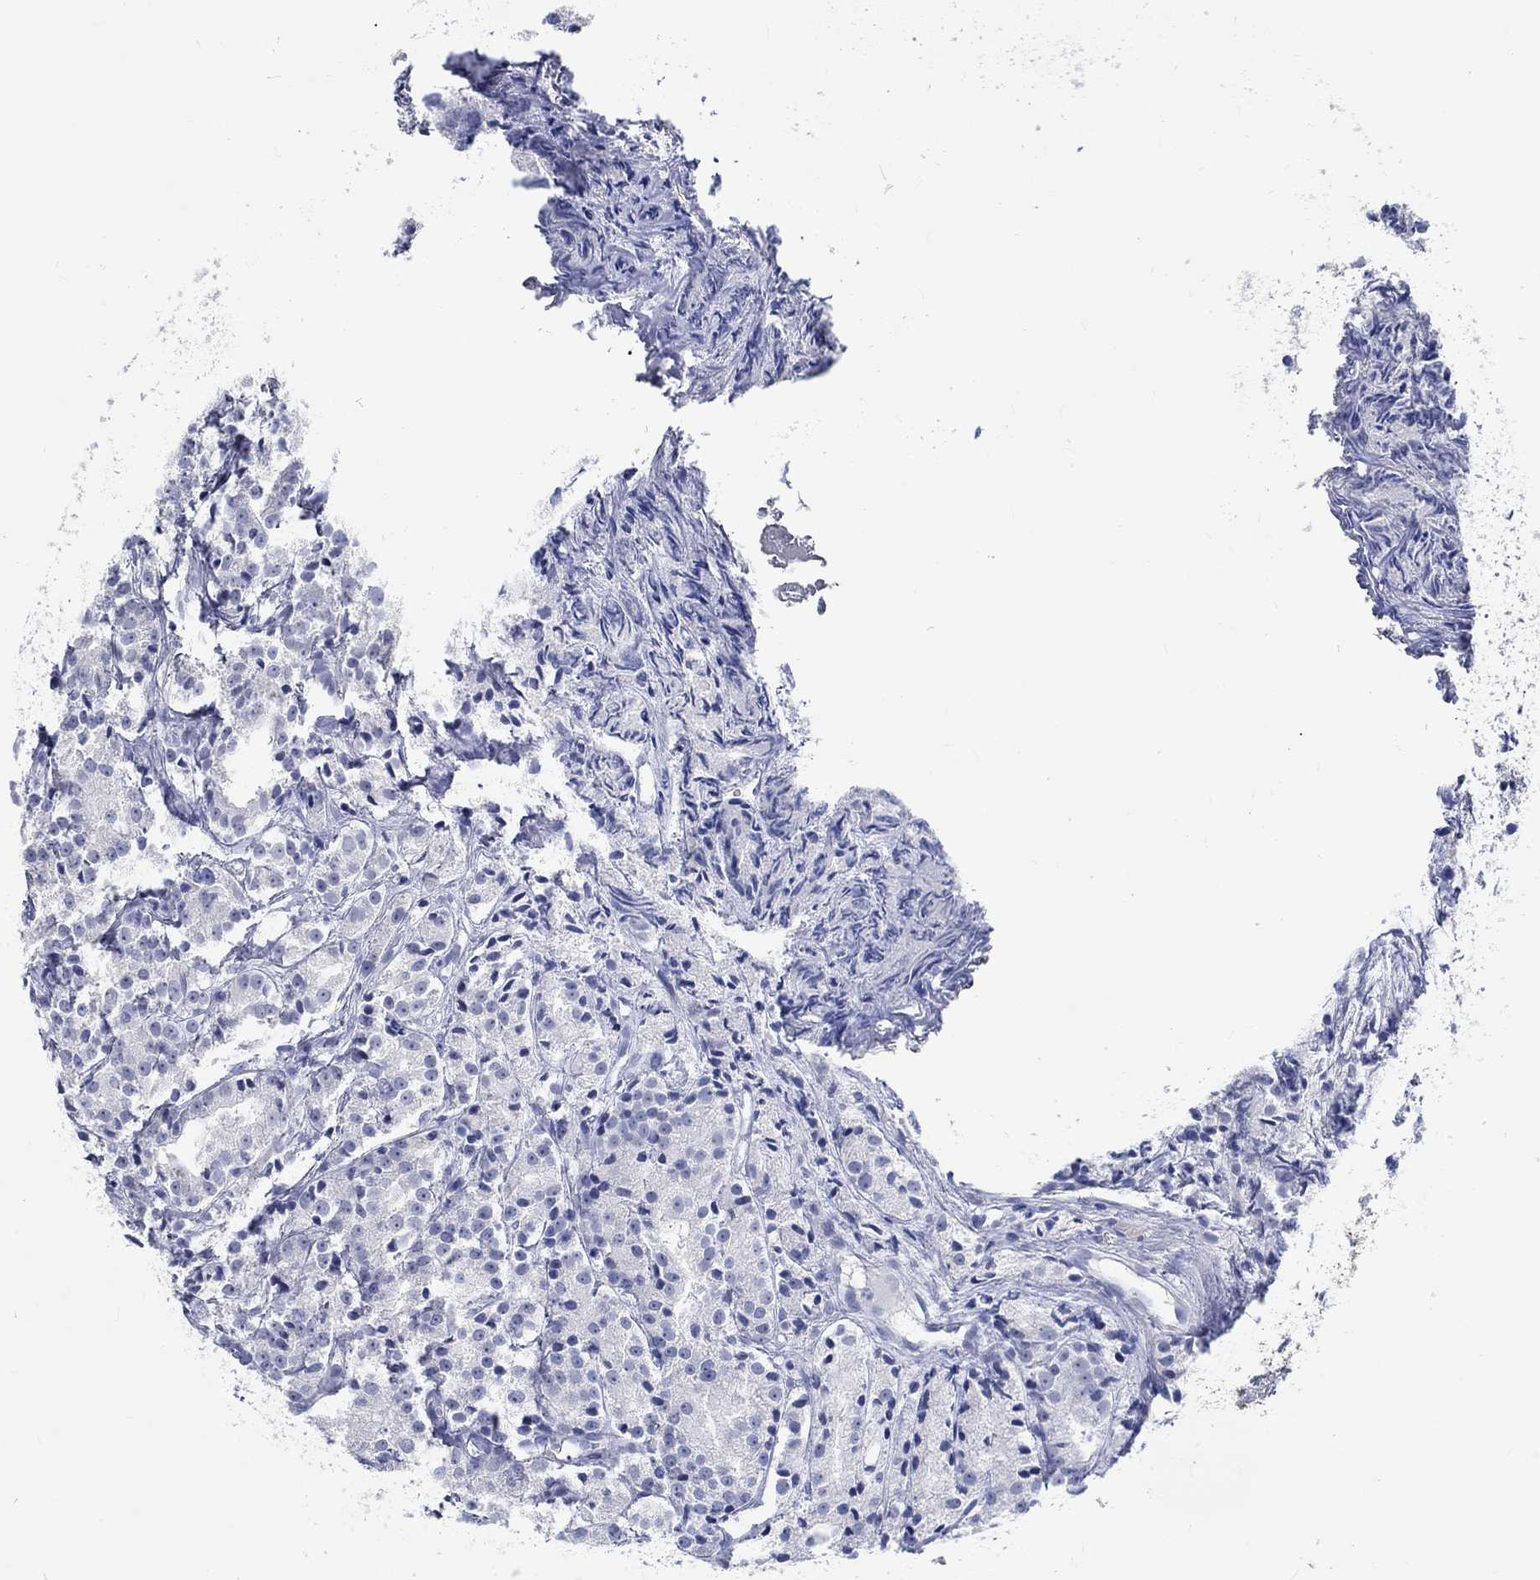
{"staining": {"intensity": "negative", "quantity": "none", "location": "none"}, "tissue": "prostate cancer", "cell_type": "Tumor cells", "image_type": "cancer", "snomed": [{"axis": "morphology", "description": "Adenocarcinoma, Medium grade"}, {"axis": "topography", "description": "Prostate"}], "caption": "Tumor cells are negative for protein expression in human prostate cancer (adenocarcinoma (medium-grade)). Nuclei are stained in blue.", "gene": "C4orf47", "patient": {"sex": "male", "age": 74}}